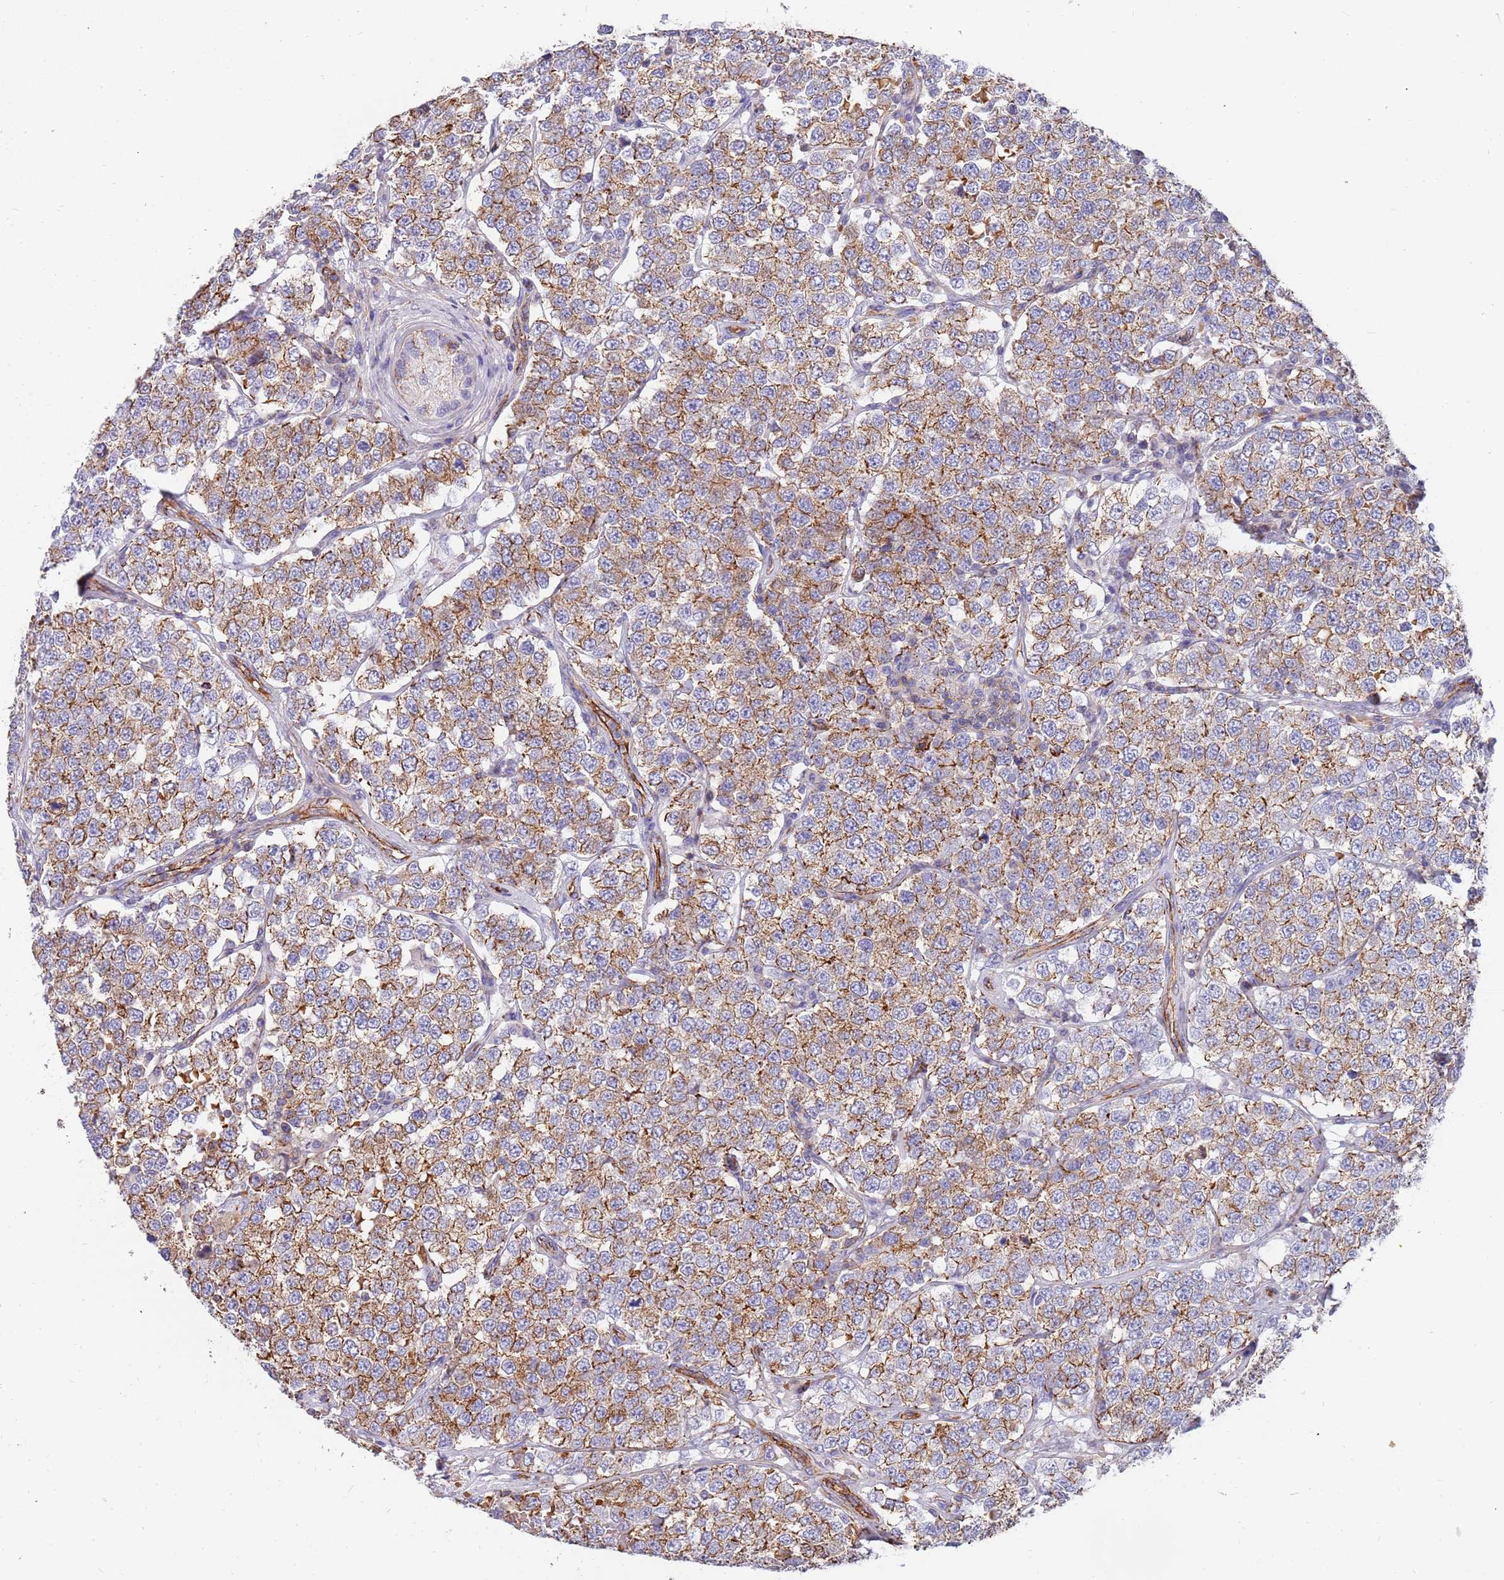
{"staining": {"intensity": "moderate", "quantity": ">75%", "location": "cytoplasmic/membranous"}, "tissue": "testis cancer", "cell_type": "Tumor cells", "image_type": "cancer", "snomed": [{"axis": "morphology", "description": "Seminoma, NOS"}, {"axis": "topography", "description": "Testis"}], "caption": "Protein expression analysis of human testis seminoma reveals moderate cytoplasmic/membranous staining in approximately >75% of tumor cells.", "gene": "GFRAL", "patient": {"sex": "male", "age": 34}}